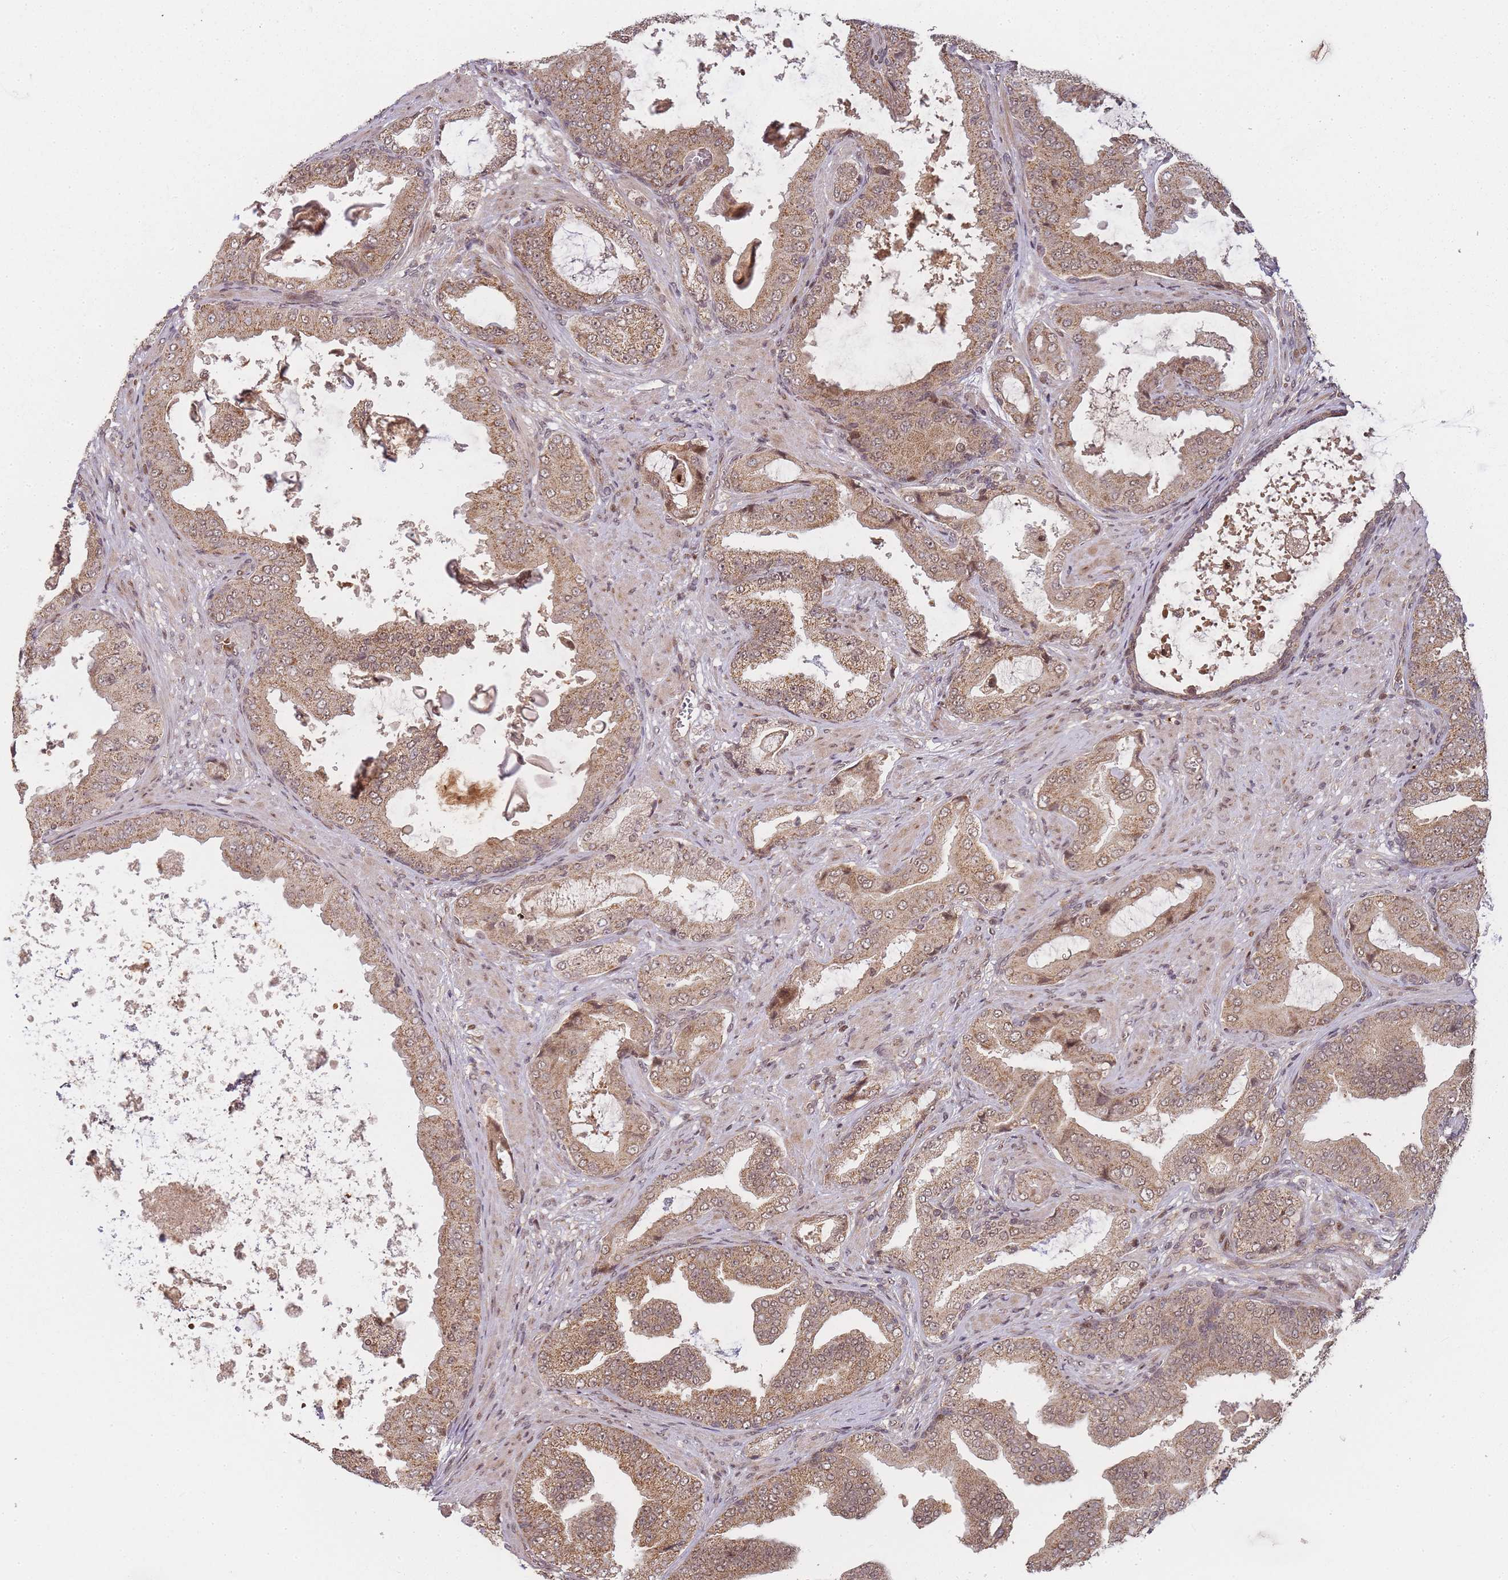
{"staining": {"intensity": "moderate", "quantity": ">75%", "location": "cytoplasmic/membranous,nuclear"}, "tissue": "prostate cancer", "cell_type": "Tumor cells", "image_type": "cancer", "snomed": [{"axis": "morphology", "description": "Adenocarcinoma, High grade"}, {"axis": "topography", "description": "Prostate"}], "caption": "High-magnification brightfield microscopy of prostate cancer stained with DAB (brown) and counterstained with hematoxylin (blue). tumor cells exhibit moderate cytoplasmic/membranous and nuclear expression is appreciated in approximately>75% of cells. (Stains: DAB (3,3'-diaminobenzidine) in brown, nuclei in blue, Microscopy: brightfield microscopy at high magnification).", "gene": "ZNF497", "patient": {"sex": "male", "age": 68}}